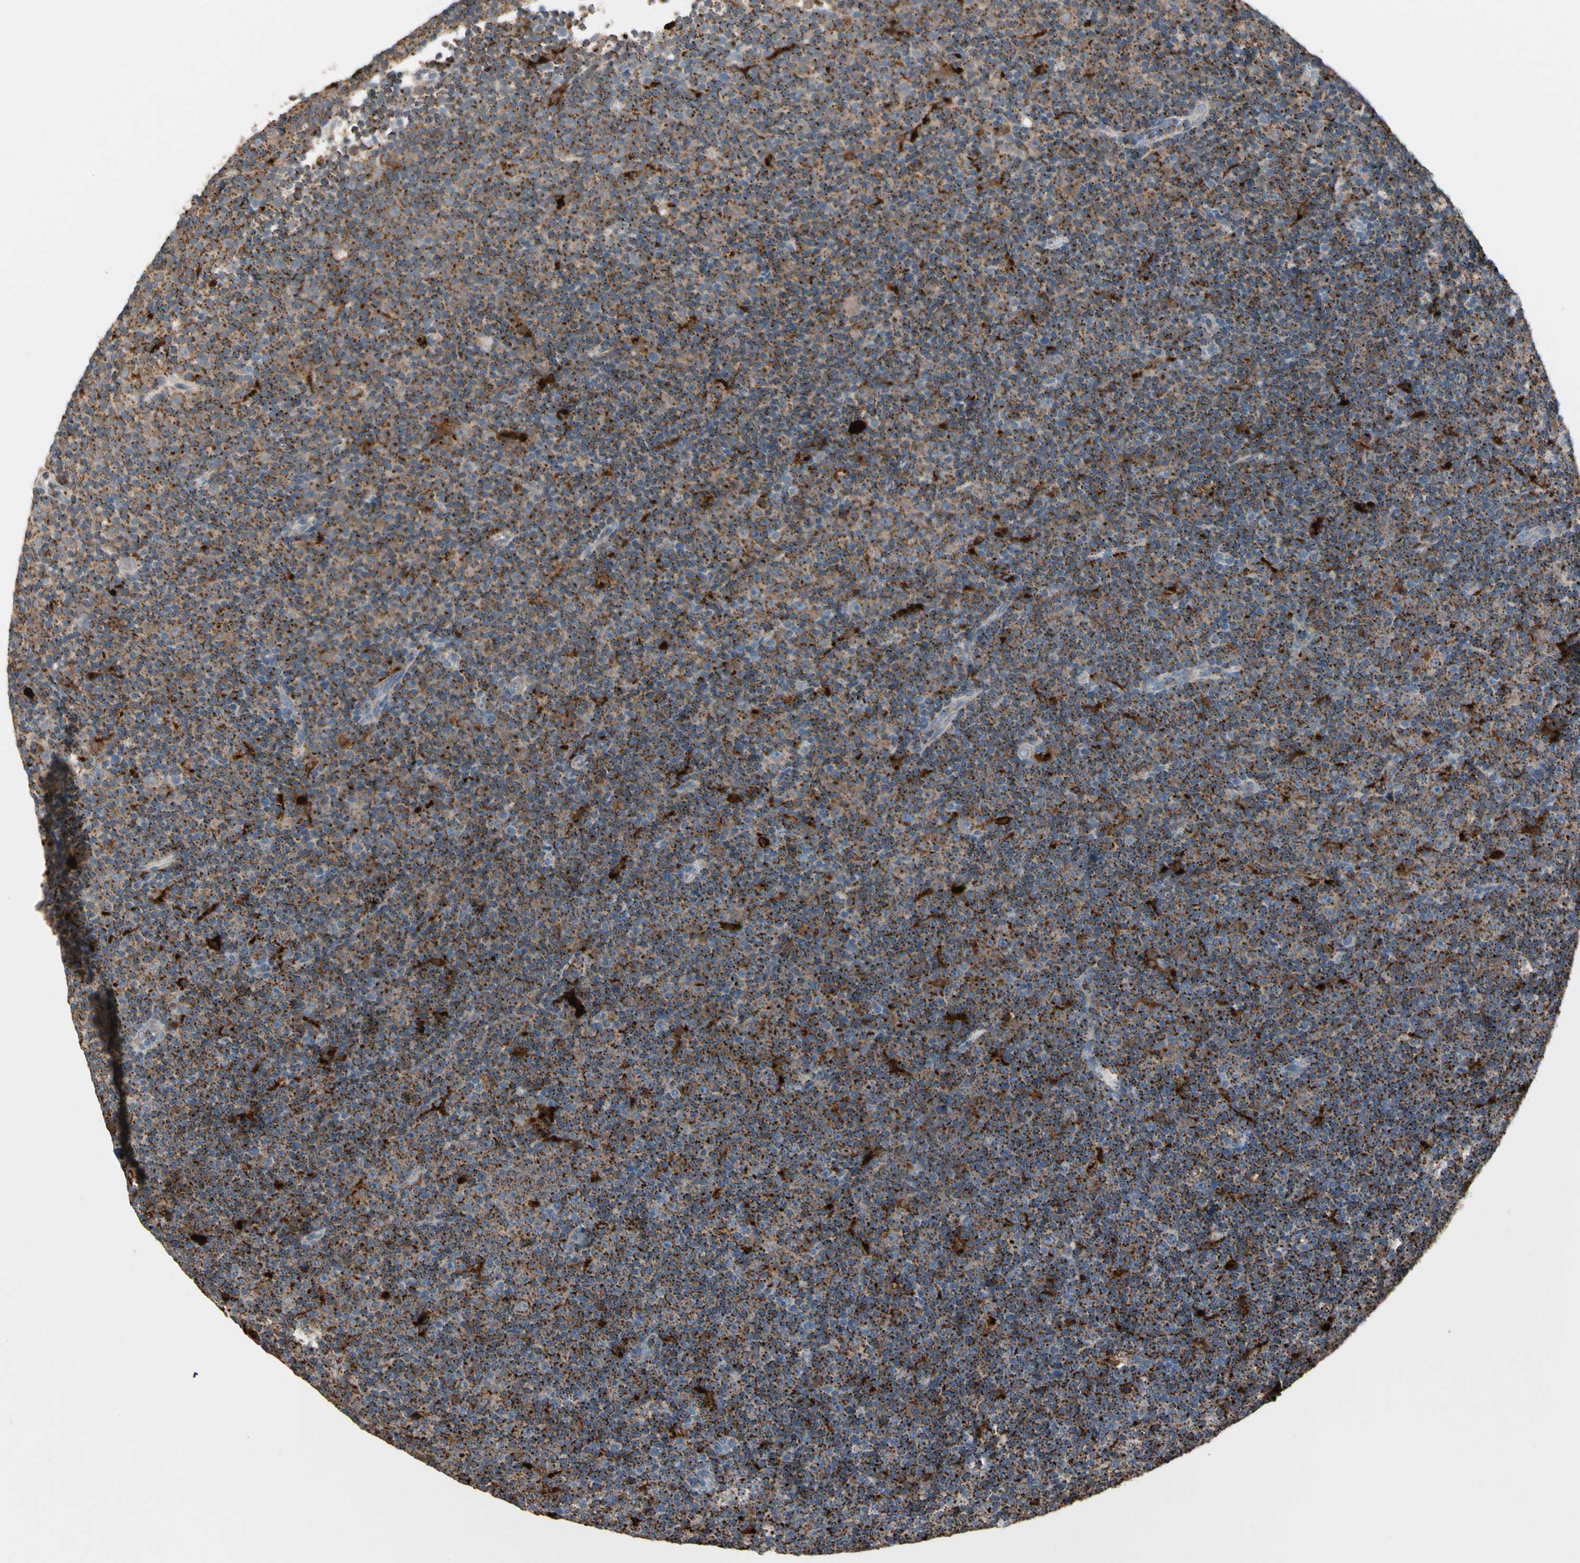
{"staining": {"intensity": "strong", "quantity": ">75%", "location": "cytoplasmic/membranous"}, "tissue": "lymphoma", "cell_type": "Tumor cells", "image_type": "cancer", "snomed": [{"axis": "morphology", "description": "Malignant lymphoma, non-Hodgkin's type, Low grade"}, {"axis": "topography", "description": "Lymph node"}], "caption": "IHC of human malignant lymphoma, non-Hodgkin's type (low-grade) exhibits high levels of strong cytoplasmic/membranous staining in about >75% of tumor cells.", "gene": "GM2A", "patient": {"sex": "female", "age": 67}}